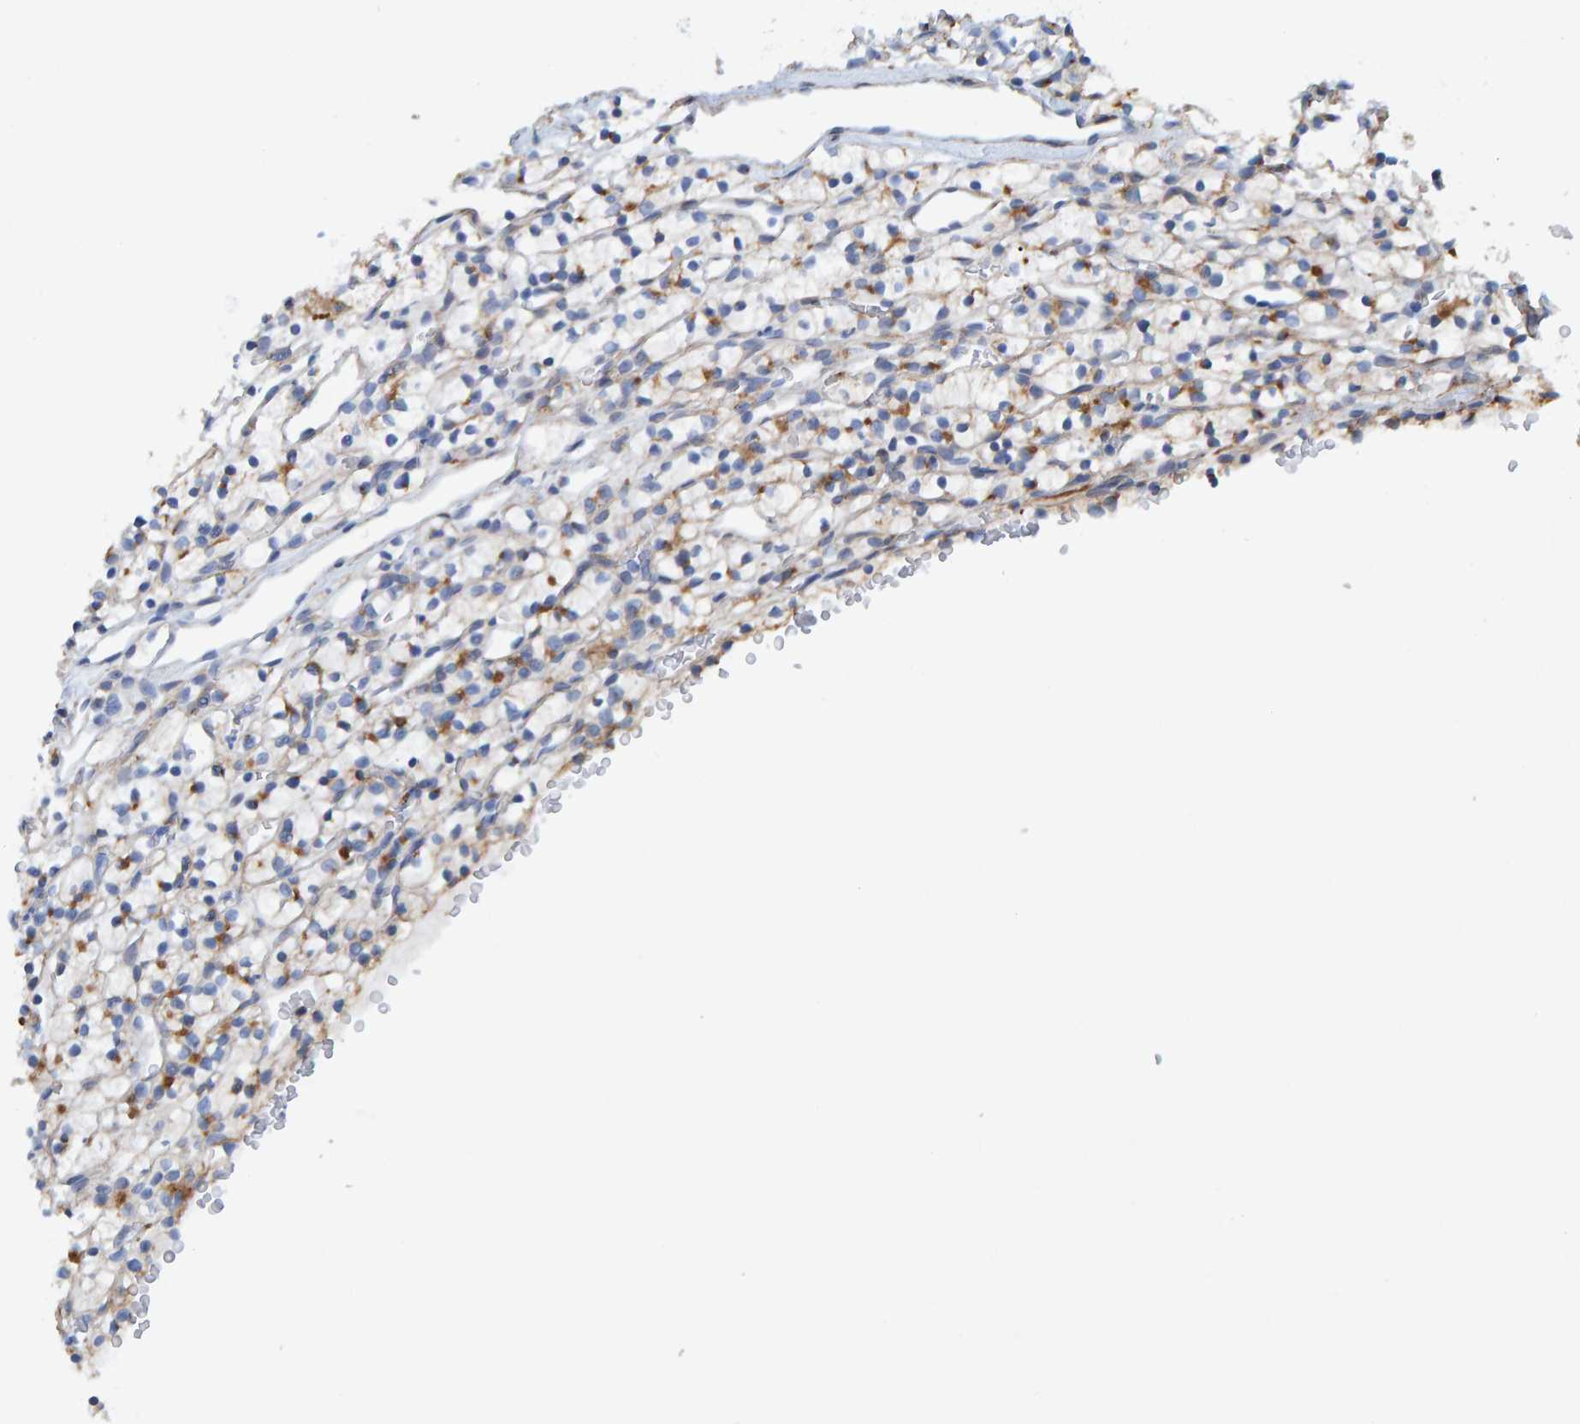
{"staining": {"intensity": "negative", "quantity": "none", "location": "none"}, "tissue": "renal cancer", "cell_type": "Tumor cells", "image_type": "cancer", "snomed": [{"axis": "morphology", "description": "Adenocarcinoma, NOS"}, {"axis": "topography", "description": "Kidney"}], "caption": "Histopathology image shows no significant protein expression in tumor cells of renal cancer (adenocarcinoma).", "gene": "LRP1", "patient": {"sex": "female", "age": 57}}